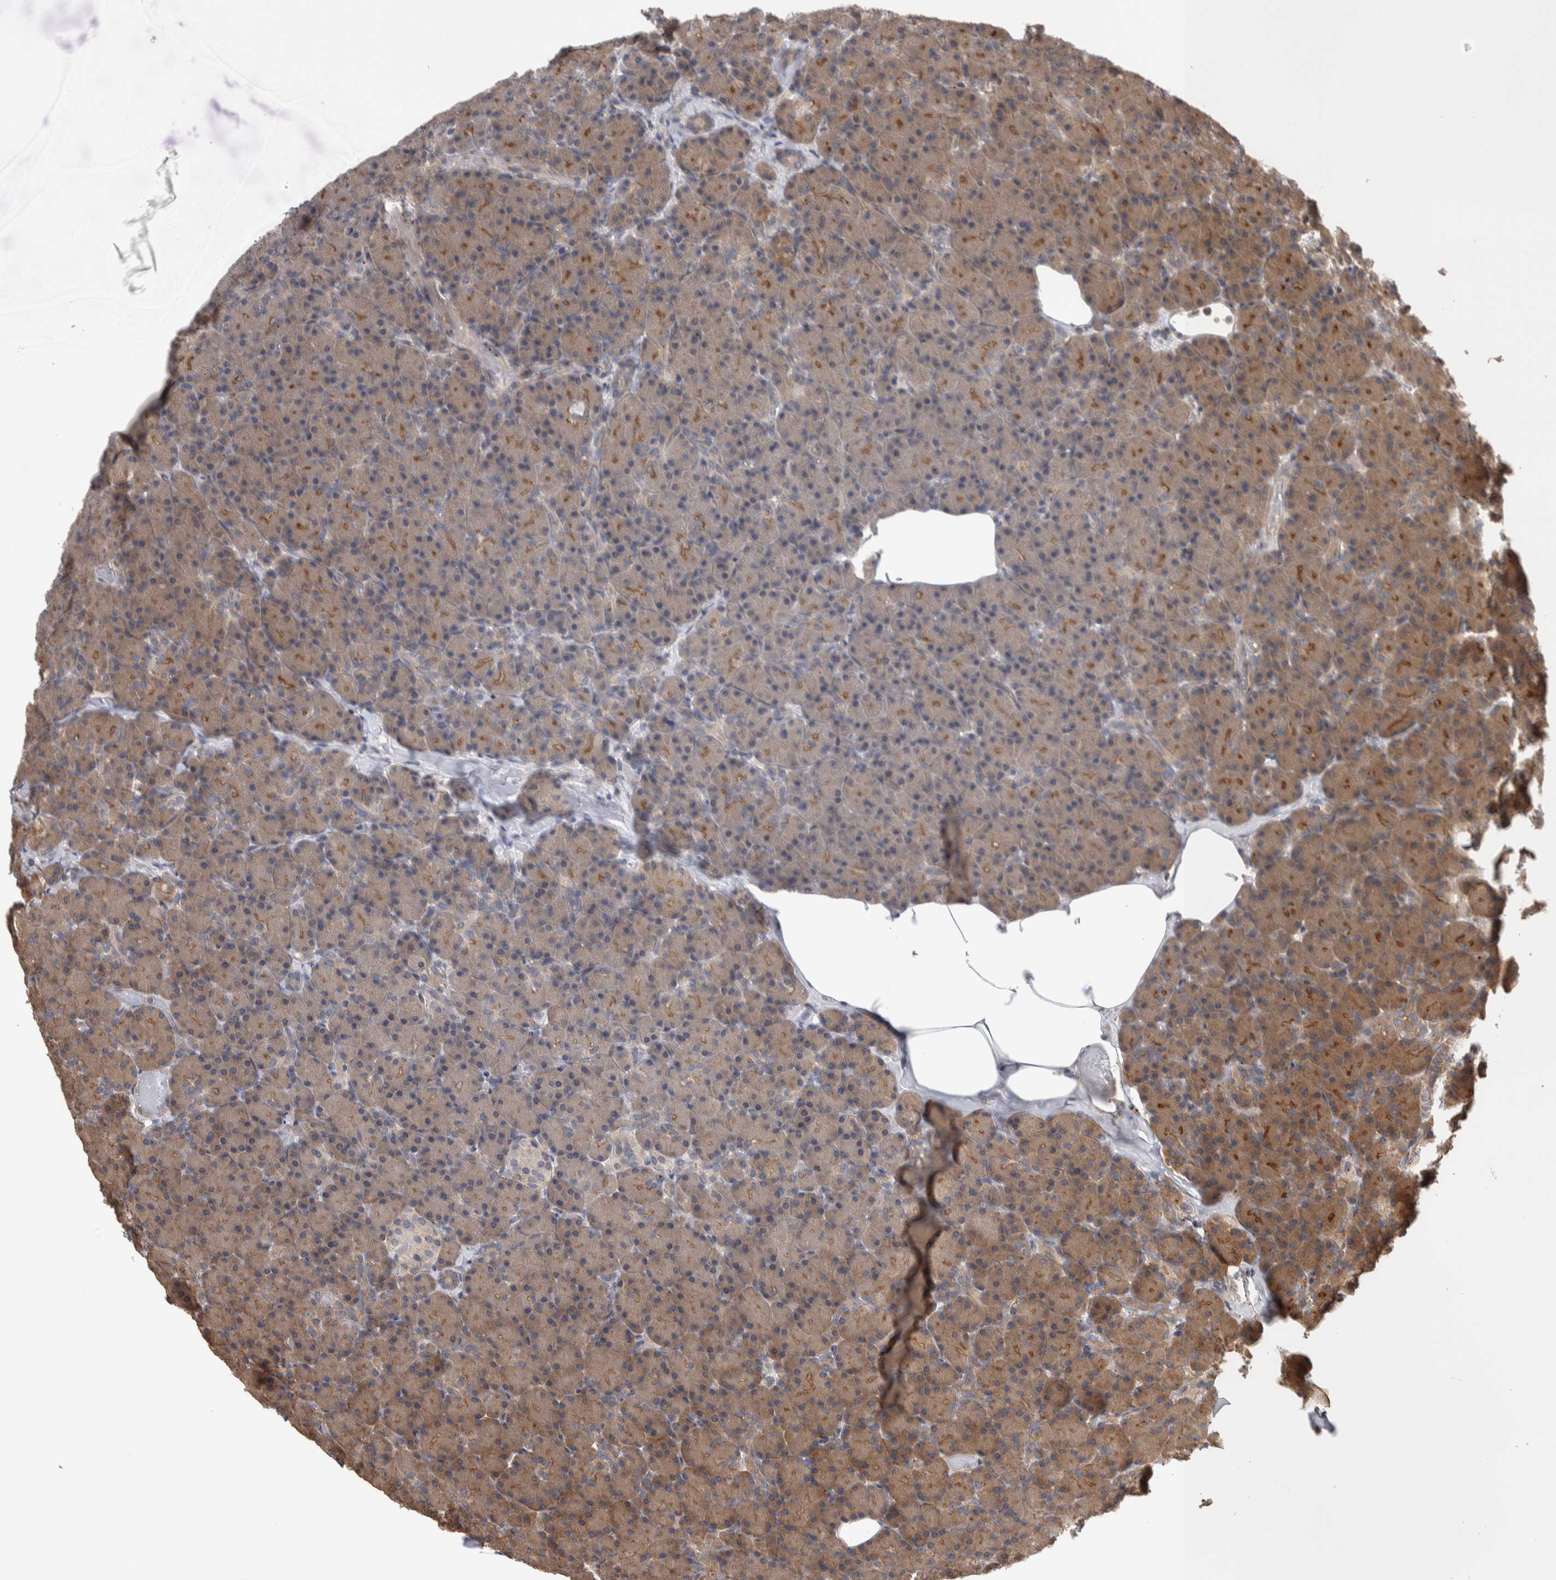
{"staining": {"intensity": "moderate", "quantity": ">75%", "location": "cytoplasmic/membranous"}, "tissue": "pancreas", "cell_type": "Exocrine glandular cells", "image_type": "normal", "snomed": [{"axis": "morphology", "description": "Normal tissue, NOS"}, {"axis": "topography", "description": "Pancreas"}], "caption": "About >75% of exocrine glandular cells in normal pancreas show moderate cytoplasmic/membranous protein expression as visualized by brown immunohistochemical staining.", "gene": "IFRD1", "patient": {"sex": "female", "age": 43}}